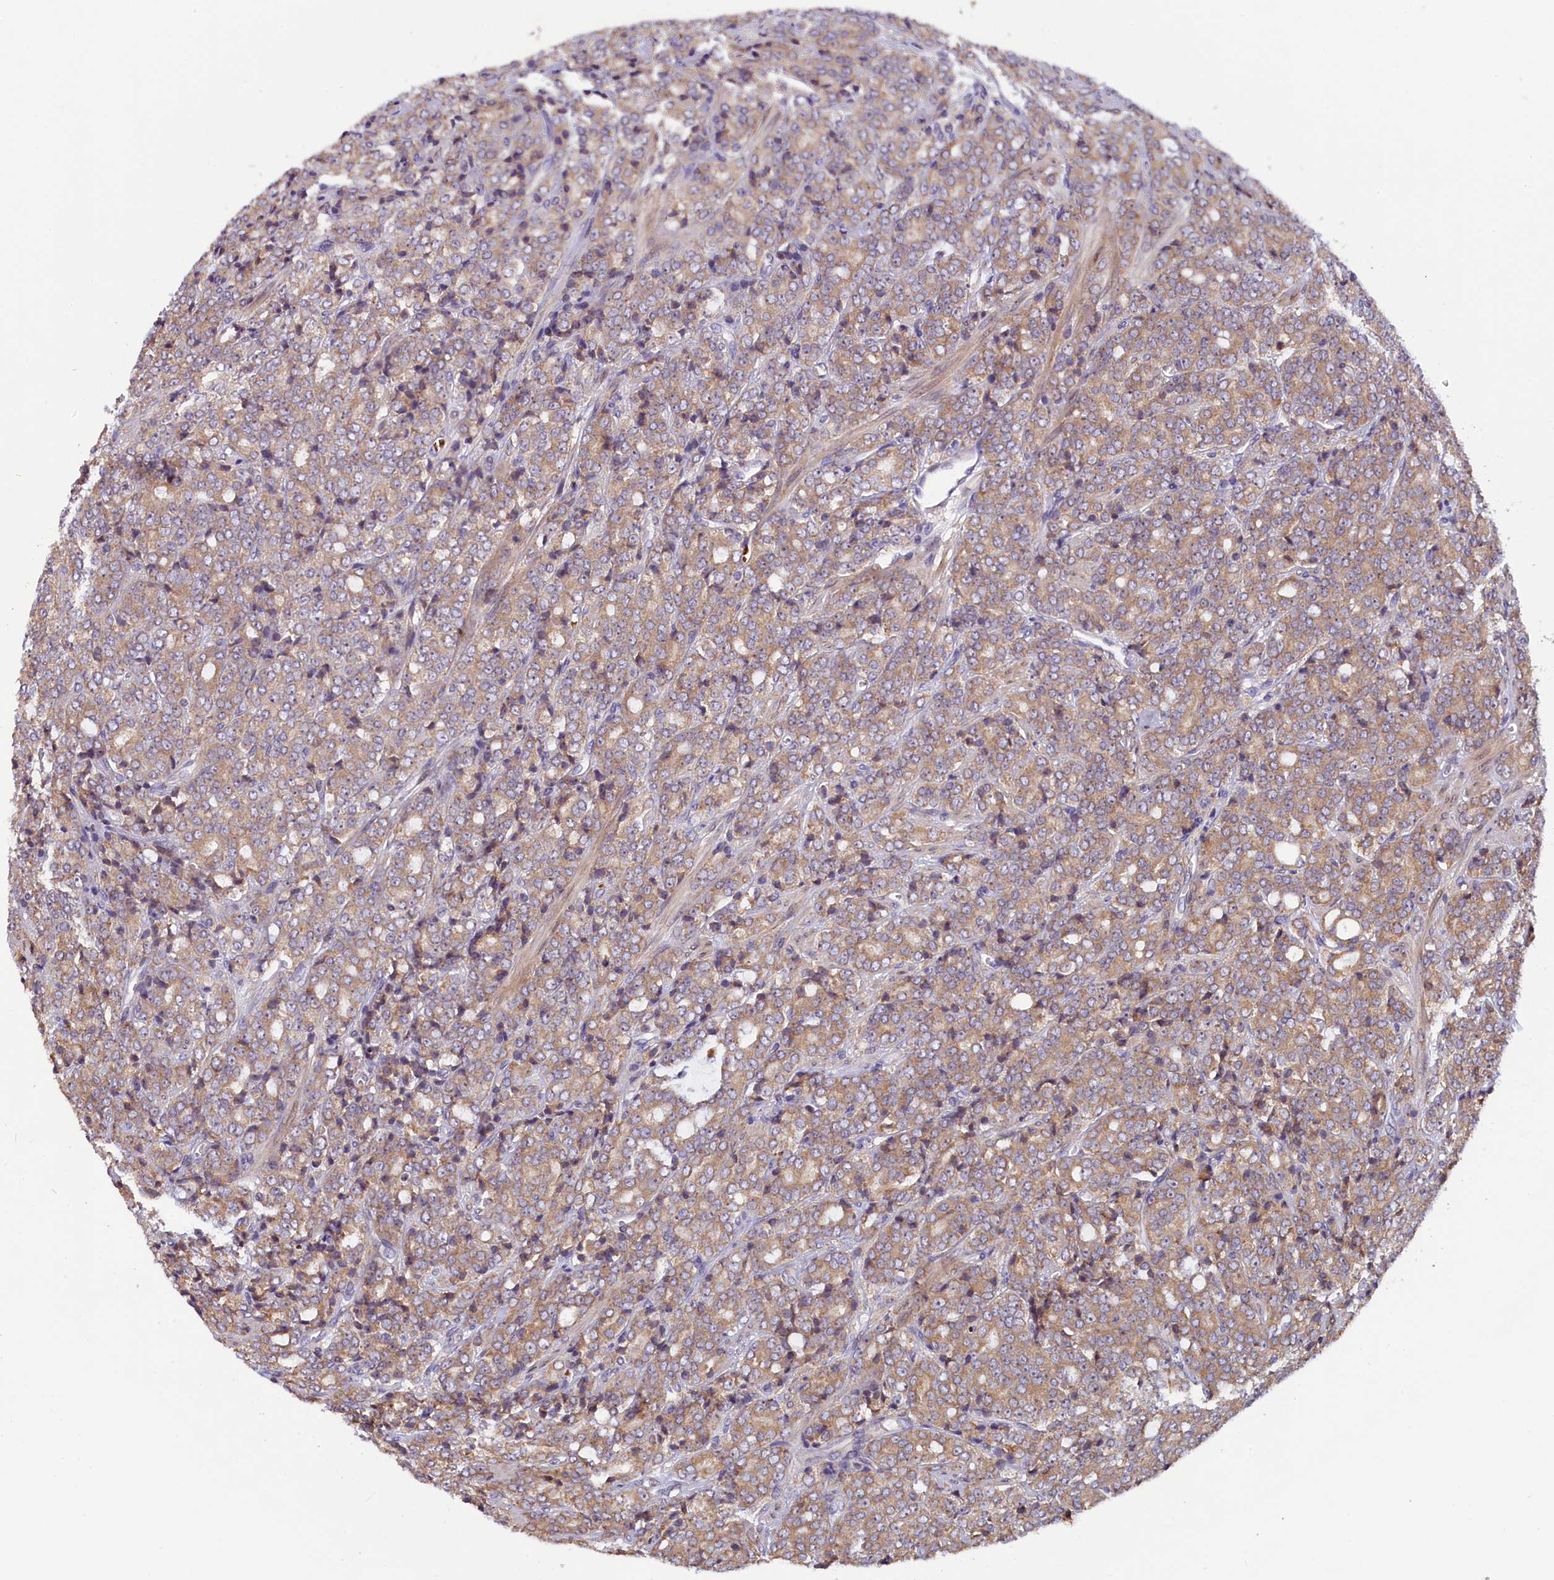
{"staining": {"intensity": "moderate", "quantity": ">75%", "location": "cytoplasmic/membranous"}, "tissue": "prostate cancer", "cell_type": "Tumor cells", "image_type": "cancer", "snomed": [{"axis": "morphology", "description": "Adenocarcinoma, High grade"}, {"axis": "topography", "description": "Prostate"}], "caption": "Immunohistochemical staining of human prostate high-grade adenocarcinoma displays medium levels of moderate cytoplasmic/membranous protein expression in about >75% of tumor cells.", "gene": "CCDC9B", "patient": {"sex": "male", "age": 62}}